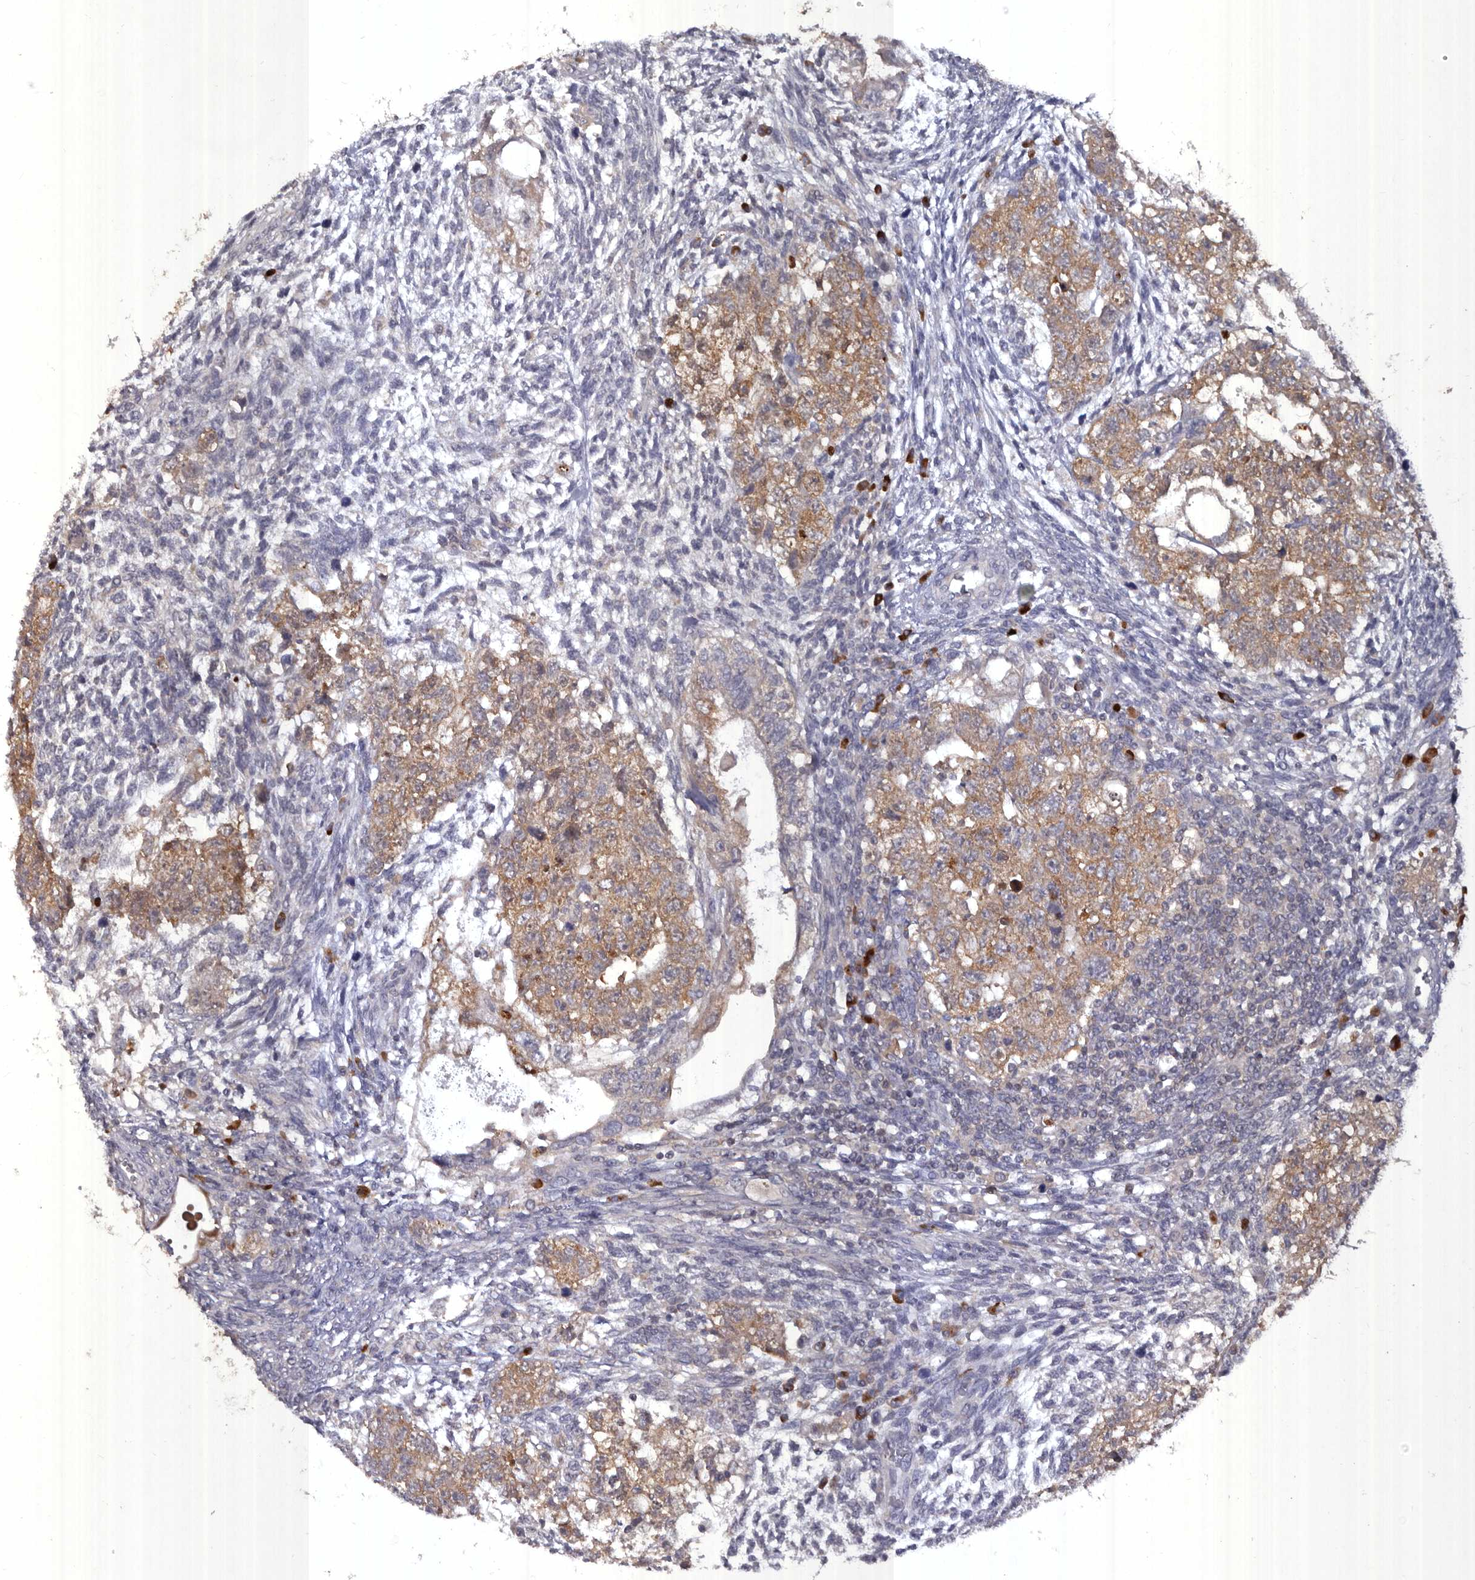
{"staining": {"intensity": "moderate", "quantity": ">75%", "location": "cytoplasmic/membranous"}, "tissue": "testis cancer", "cell_type": "Tumor cells", "image_type": "cancer", "snomed": [{"axis": "morphology", "description": "Carcinoma, Embryonal, NOS"}, {"axis": "topography", "description": "Testis"}], "caption": "The histopathology image shows immunohistochemical staining of testis cancer (embryonal carcinoma). There is moderate cytoplasmic/membranous expression is seen in approximately >75% of tumor cells.", "gene": "EDEM1", "patient": {"sex": "male", "age": 37}}